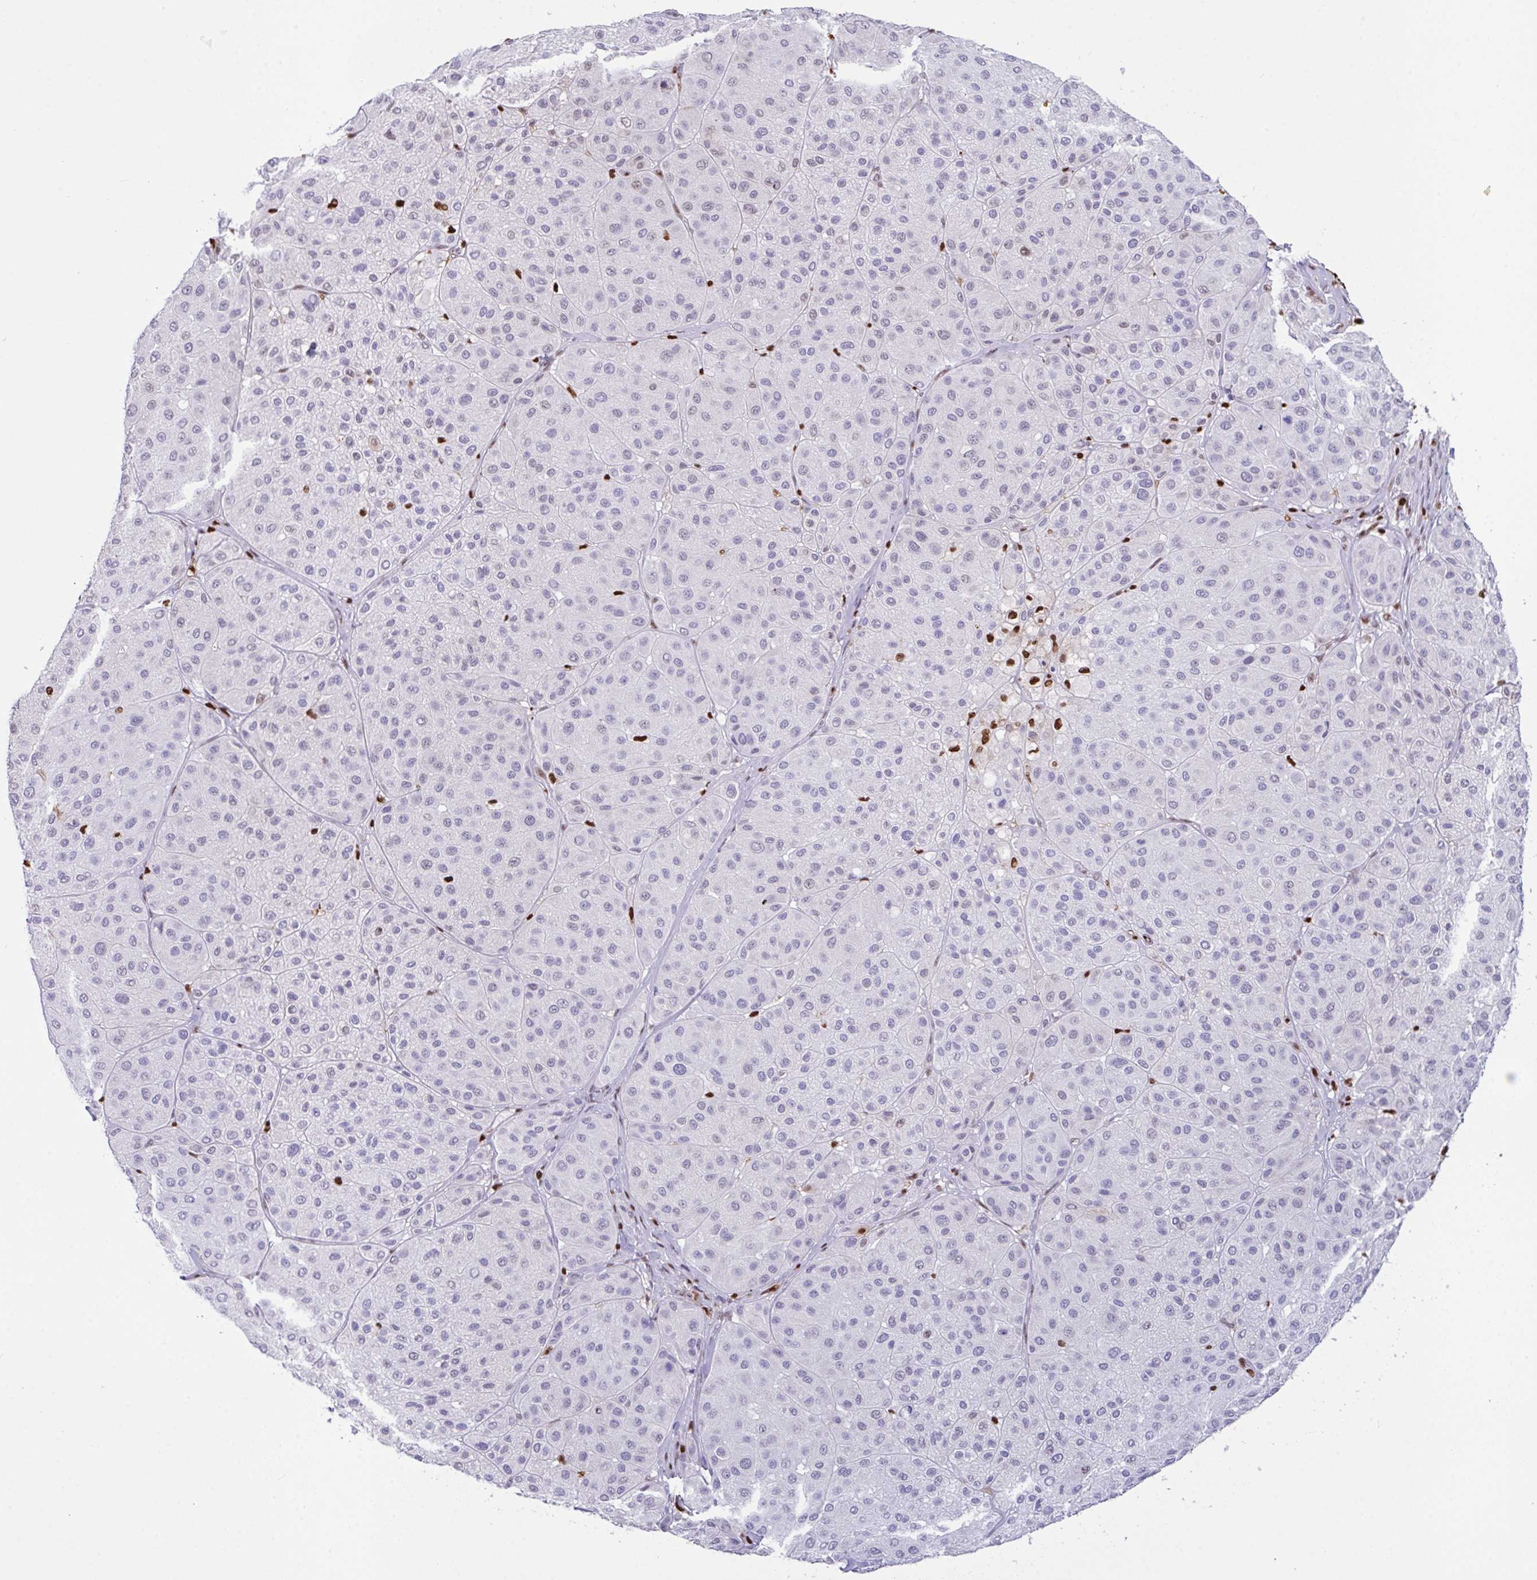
{"staining": {"intensity": "negative", "quantity": "none", "location": "none"}, "tissue": "melanoma", "cell_type": "Tumor cells", "image_type": "cancer", "snomed": [{"axis": "morphology", "description": "Malignant melanoma, Metastatic site"}, {"axis": "topography", "description": "Smooth muscle"}], "caption": "This is an immunohistochemistry (IHC) histopathology image of melanoma. There is no positivity in tumor cells.", "gene": "BTBD10", "patient": {"sex": "male", "age": 41}}